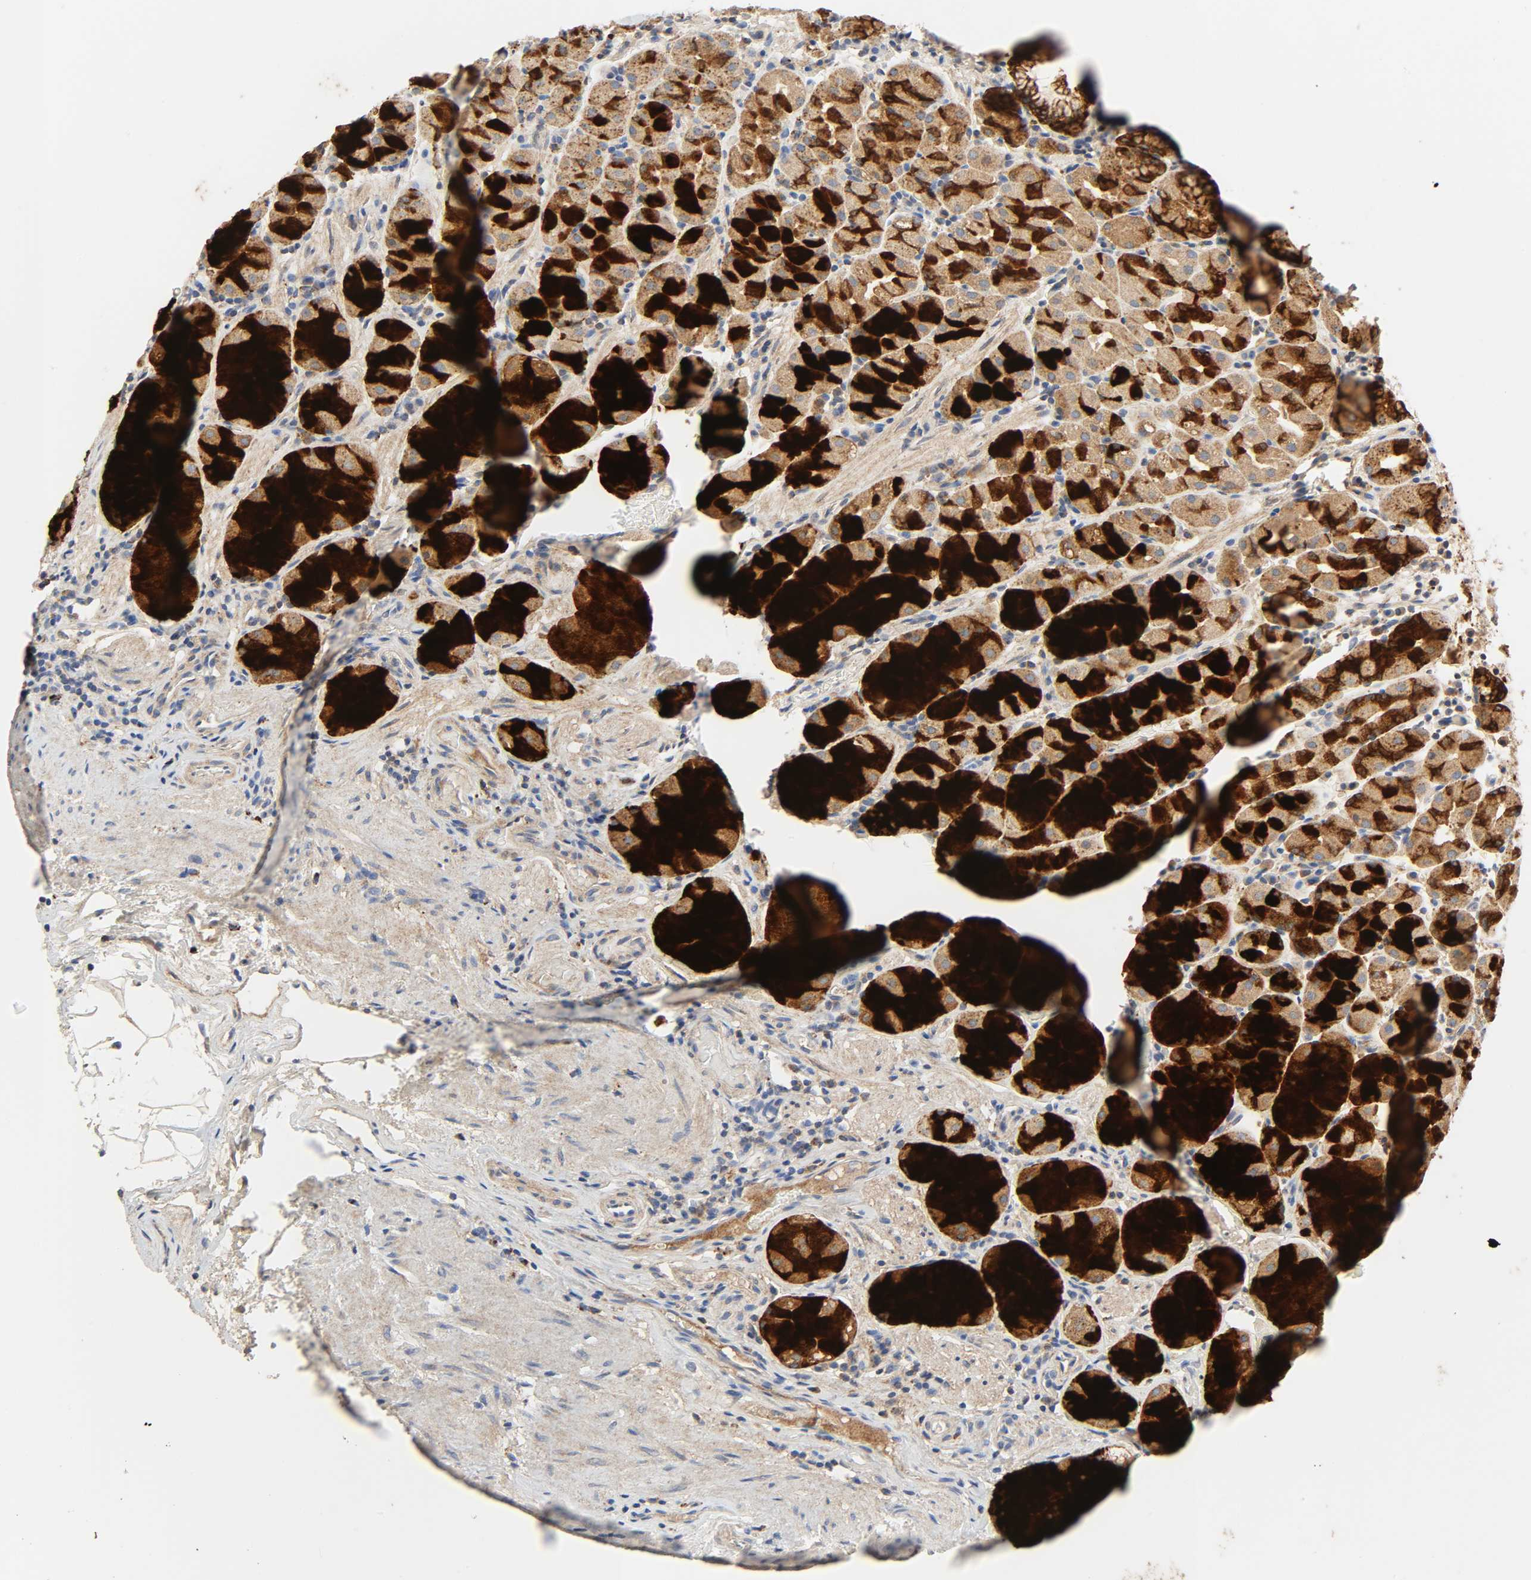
{"staining": {"intensity": "strong", "quantity": ">75%", "location": "cytoplasmic/membranous"}, "tissue": "stomach", "cell_type": "Glandular cells", "image_type": "normal", "snomed": [{"axis": "morphology", "description": "Normal tissue, NOS"}, {"axis": "topography", "description": "Stomach, lower"}], "caption": "A micrograph of human stomach stained for a protein shows strong cytoplasmic/membranous brown staining in glandular cells.", "gene": "CAMK2A", "patient": {"sex": "male", "age": 56}}